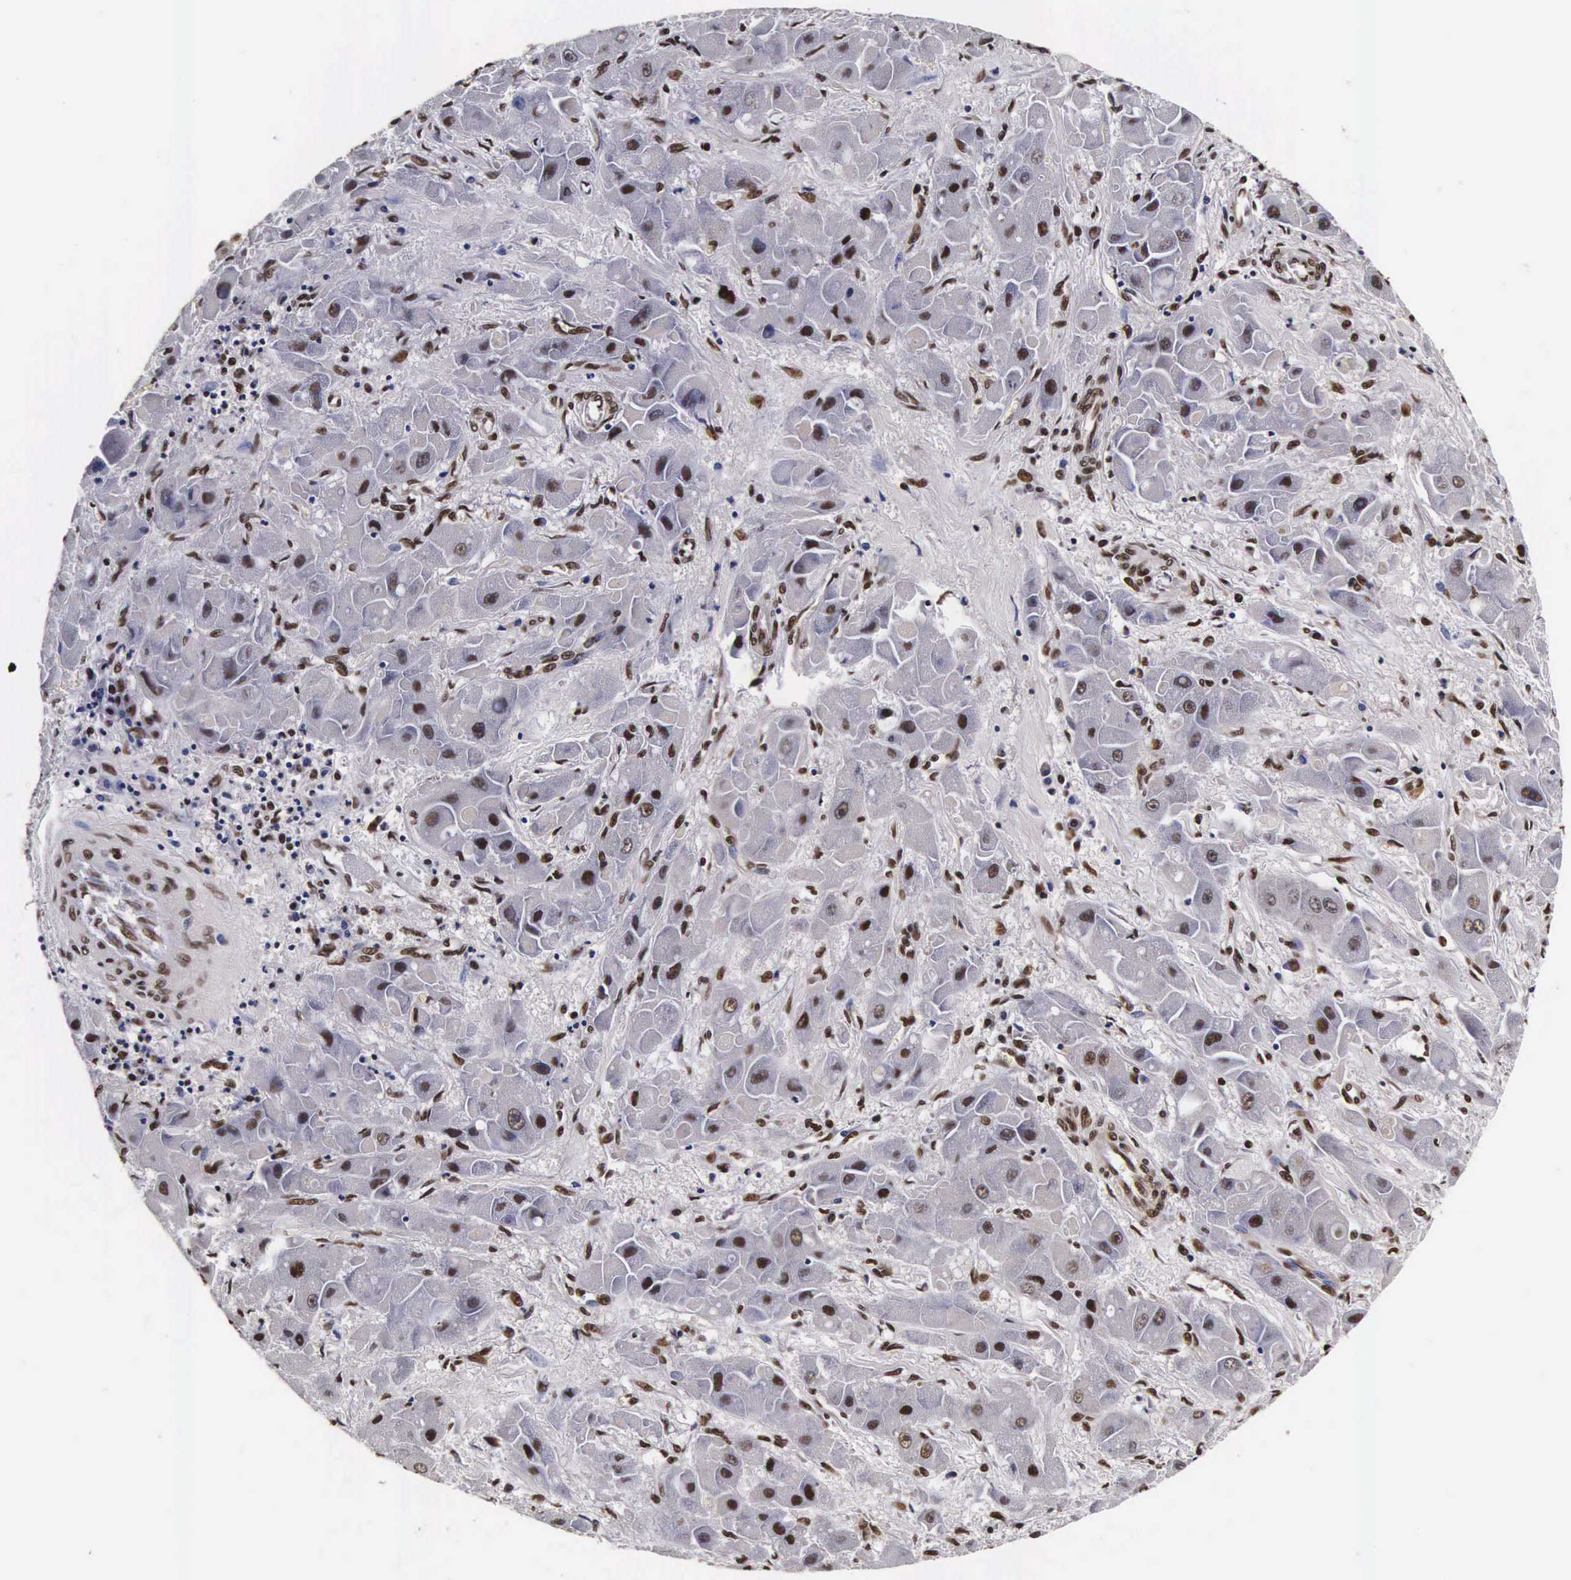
{"staining": {"intensity": "moderate", "quantity": "25%-75%", "location": "nuclear"}, "tissue": "liver cancer", "cell_type": "Tumor cells", "image_type": "cancer", "snomed": [{"axis": "morphology", "description": "Carcinoma, Hepatocellular, NOS"}, {"axis": "topography", "description": "Liver"}], "caption": "This histopathology image demonstrates immunohistochemistry staining of liver cancer (hepatocellular carcinoma), with medium moderate nuclear expression in approximately 25%-75% of tumor cells.", "gene": "PABPN1", "patient": {"sex": "male", "age": 24}}